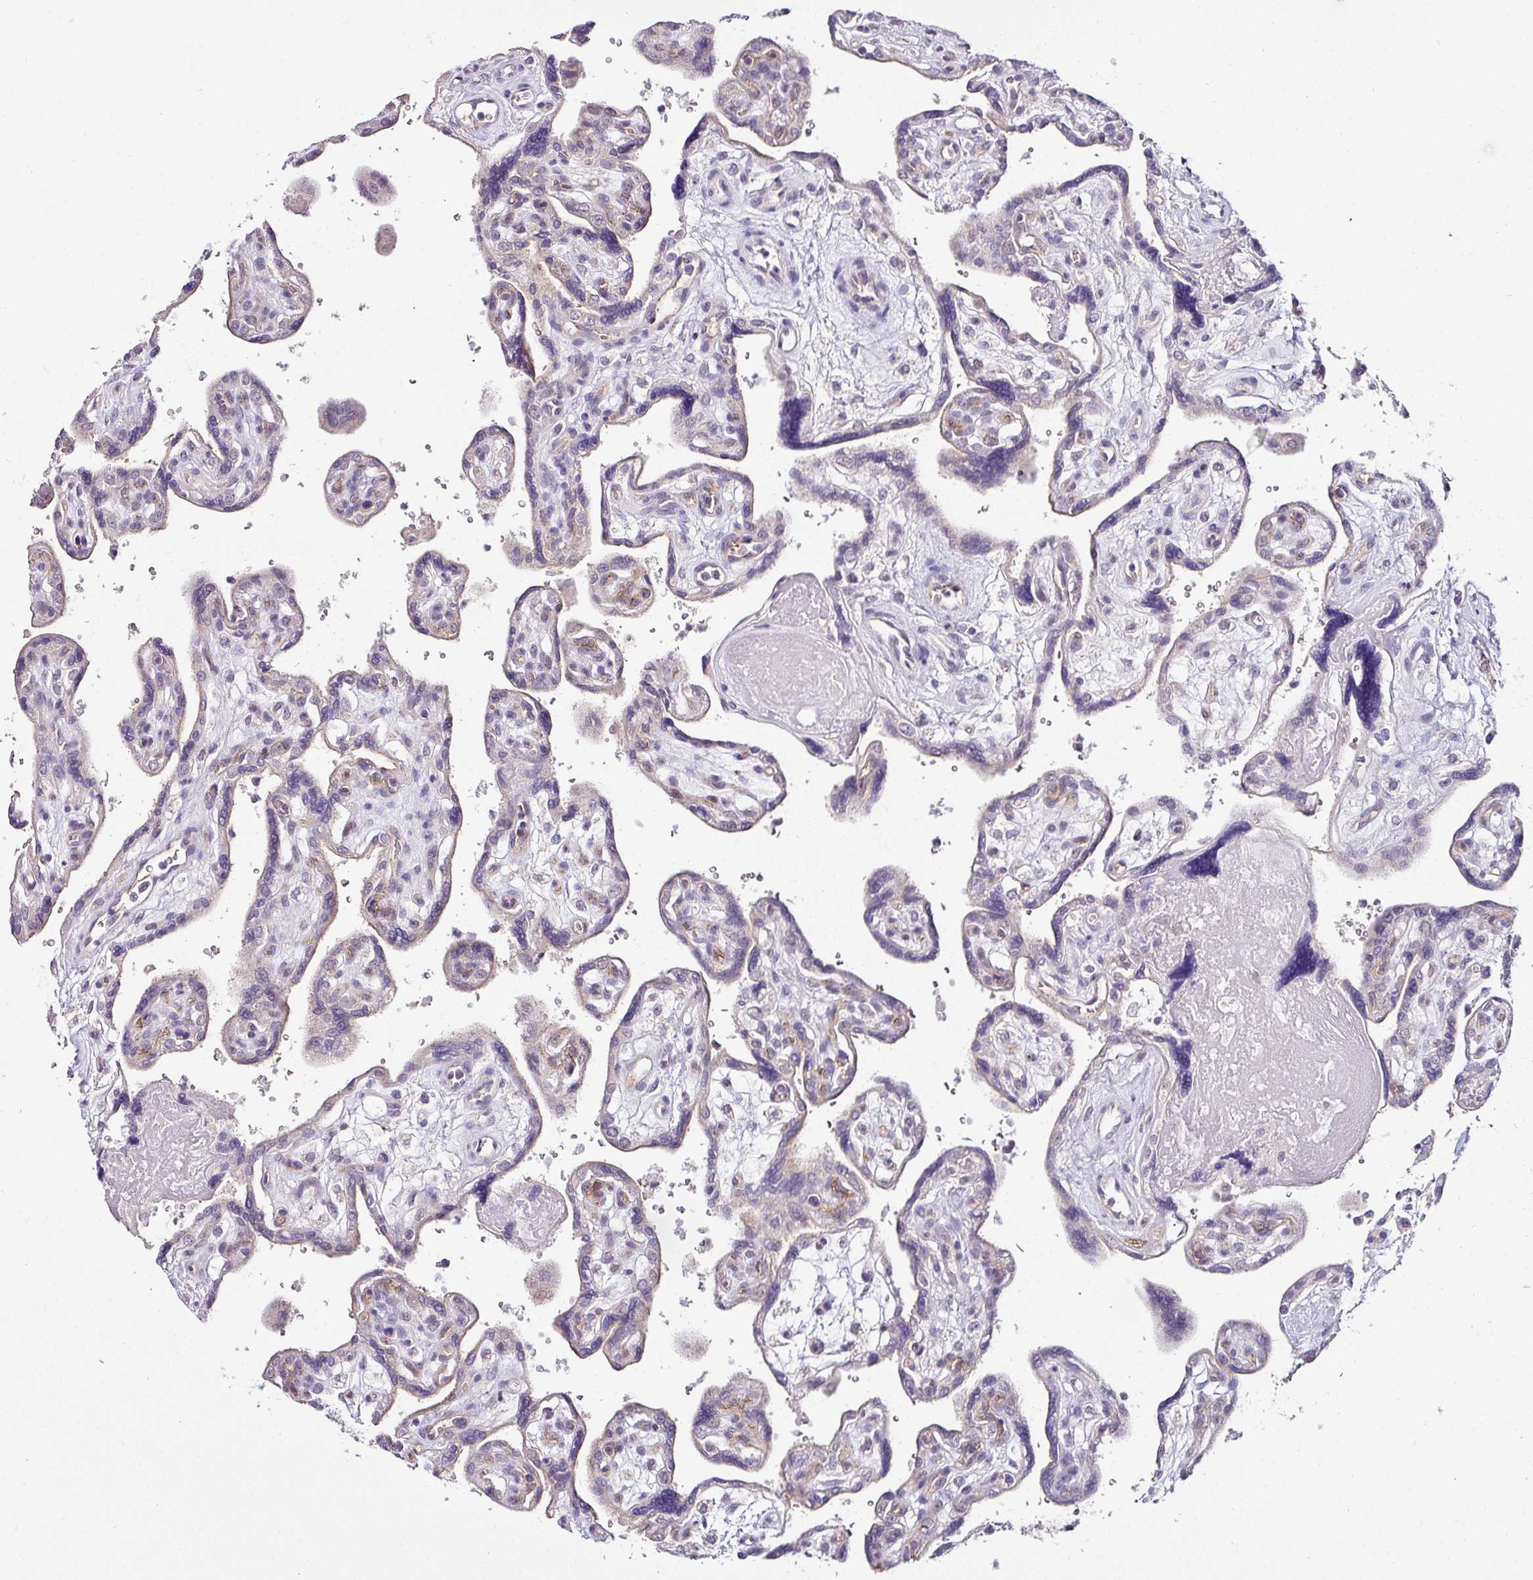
{"staining": {"intensity": "negative", "quantity": "none", "location": "none"}, "tissue": "placenta", "cell_type": "Decidual cells", "image_type": "normal", "snomed": [{"axis": "morphology", "description": "Normal tissue, NOS"}, {"axis": "topography", "description": "Placenta"}], "caption": "Immunohistochemistry (IHC) micrograph of benign human placenta stained for a protein (brown), which demonstrates no staining in decidual cells.", "gene": "NAPSA", "patient": {"sex": "female", "age": 39}}